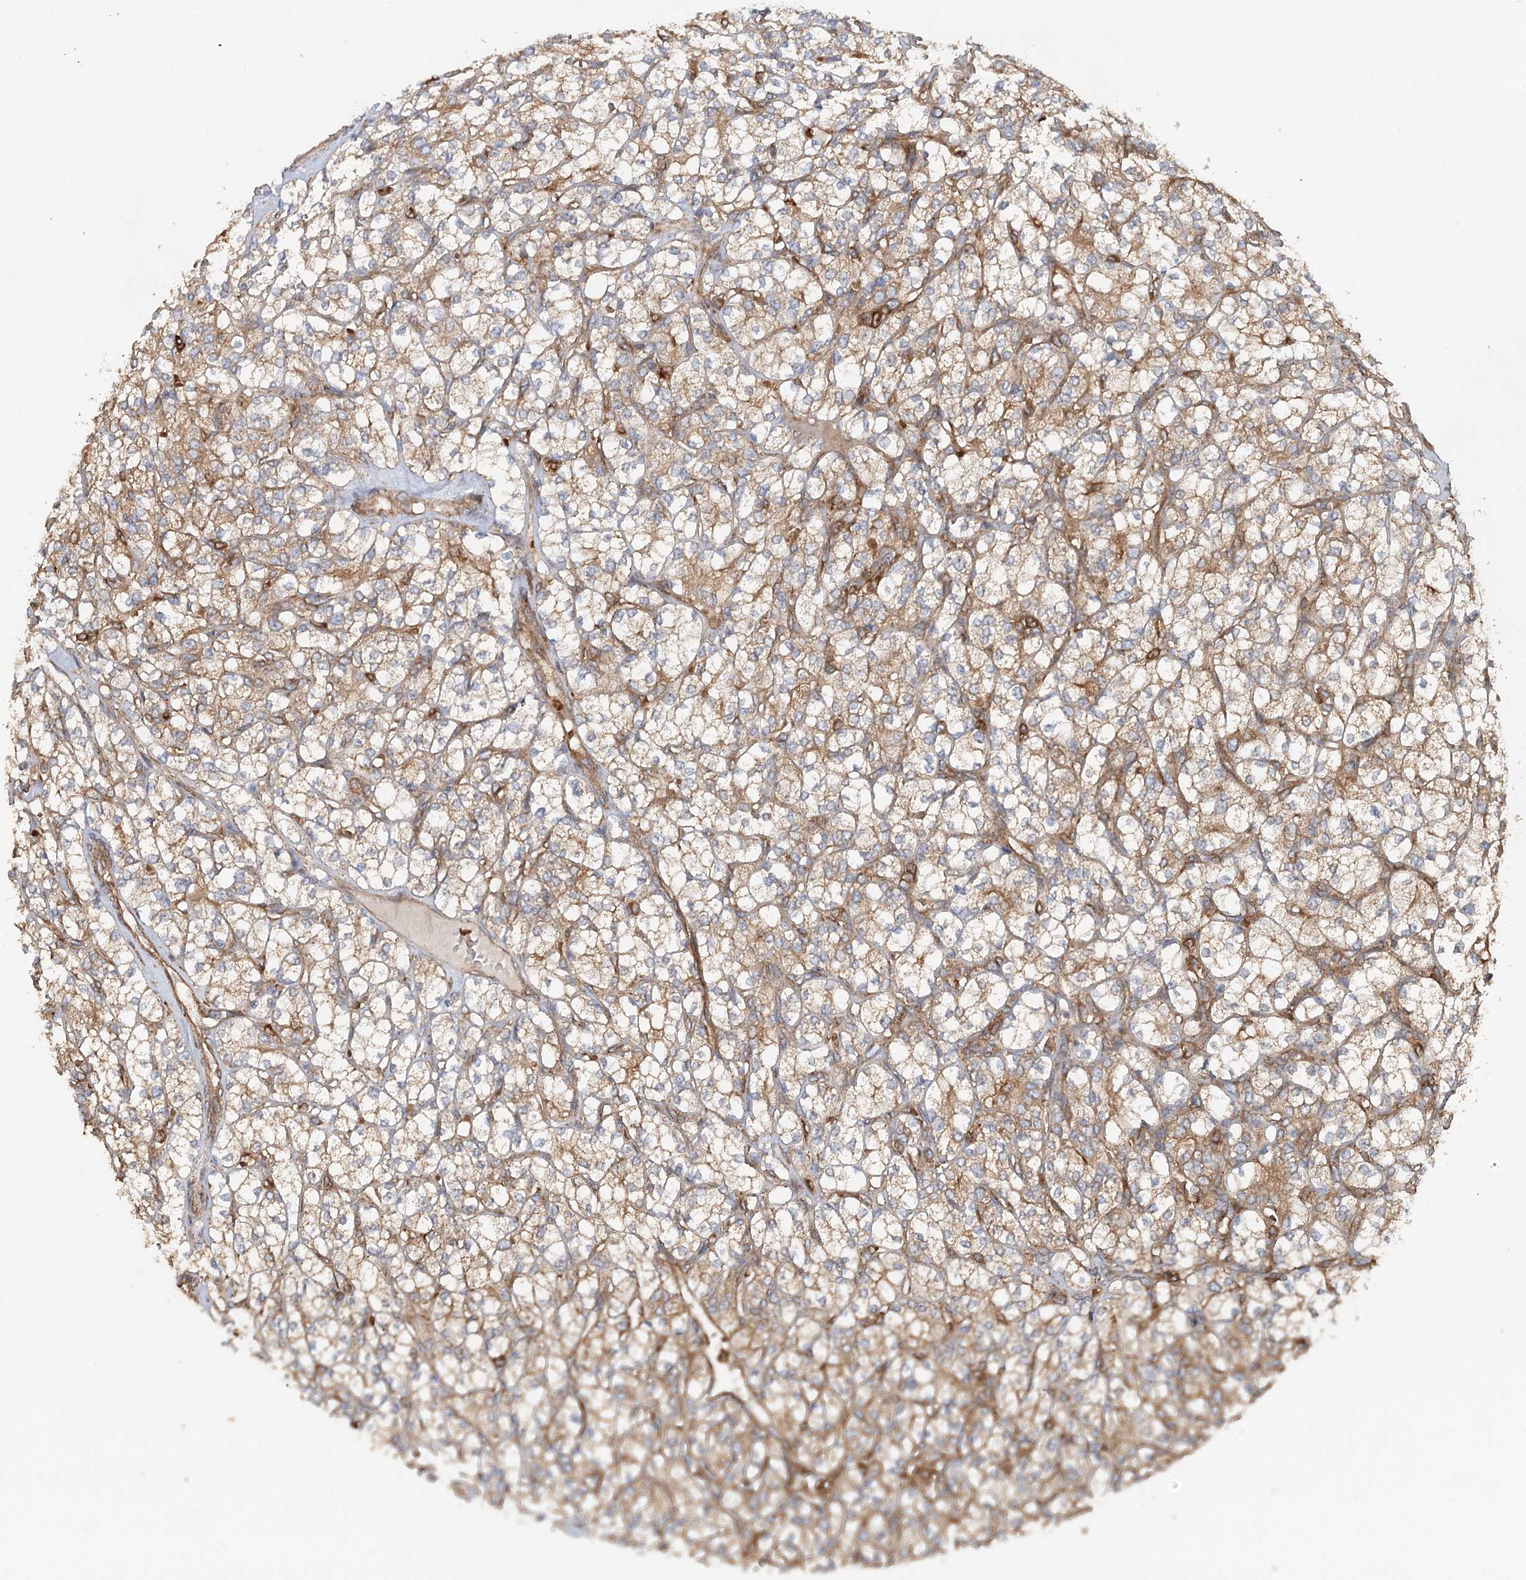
{"staining": {"intensity": "moderate", "quantity": ">75%", "location": "cytoplasmic/membranous"}, "tissue": "renal cancer", "cell_type": "Tumor cells", "image_type": "cancer", "snomed": [{"axis": "morphology", "description": "Adenocarcinoma, NOS"}, {"axis": "topography", "description": "Kidney"}], "caption": "This is an image of immunohistochemistry (IHC) staining of adenocarcinoma (renal), which shows moderate expression in the cytoplasmic/membranous of tumor cells.", "gene": "PAIP2", "patient": {"sex": "male", "age": 77}}